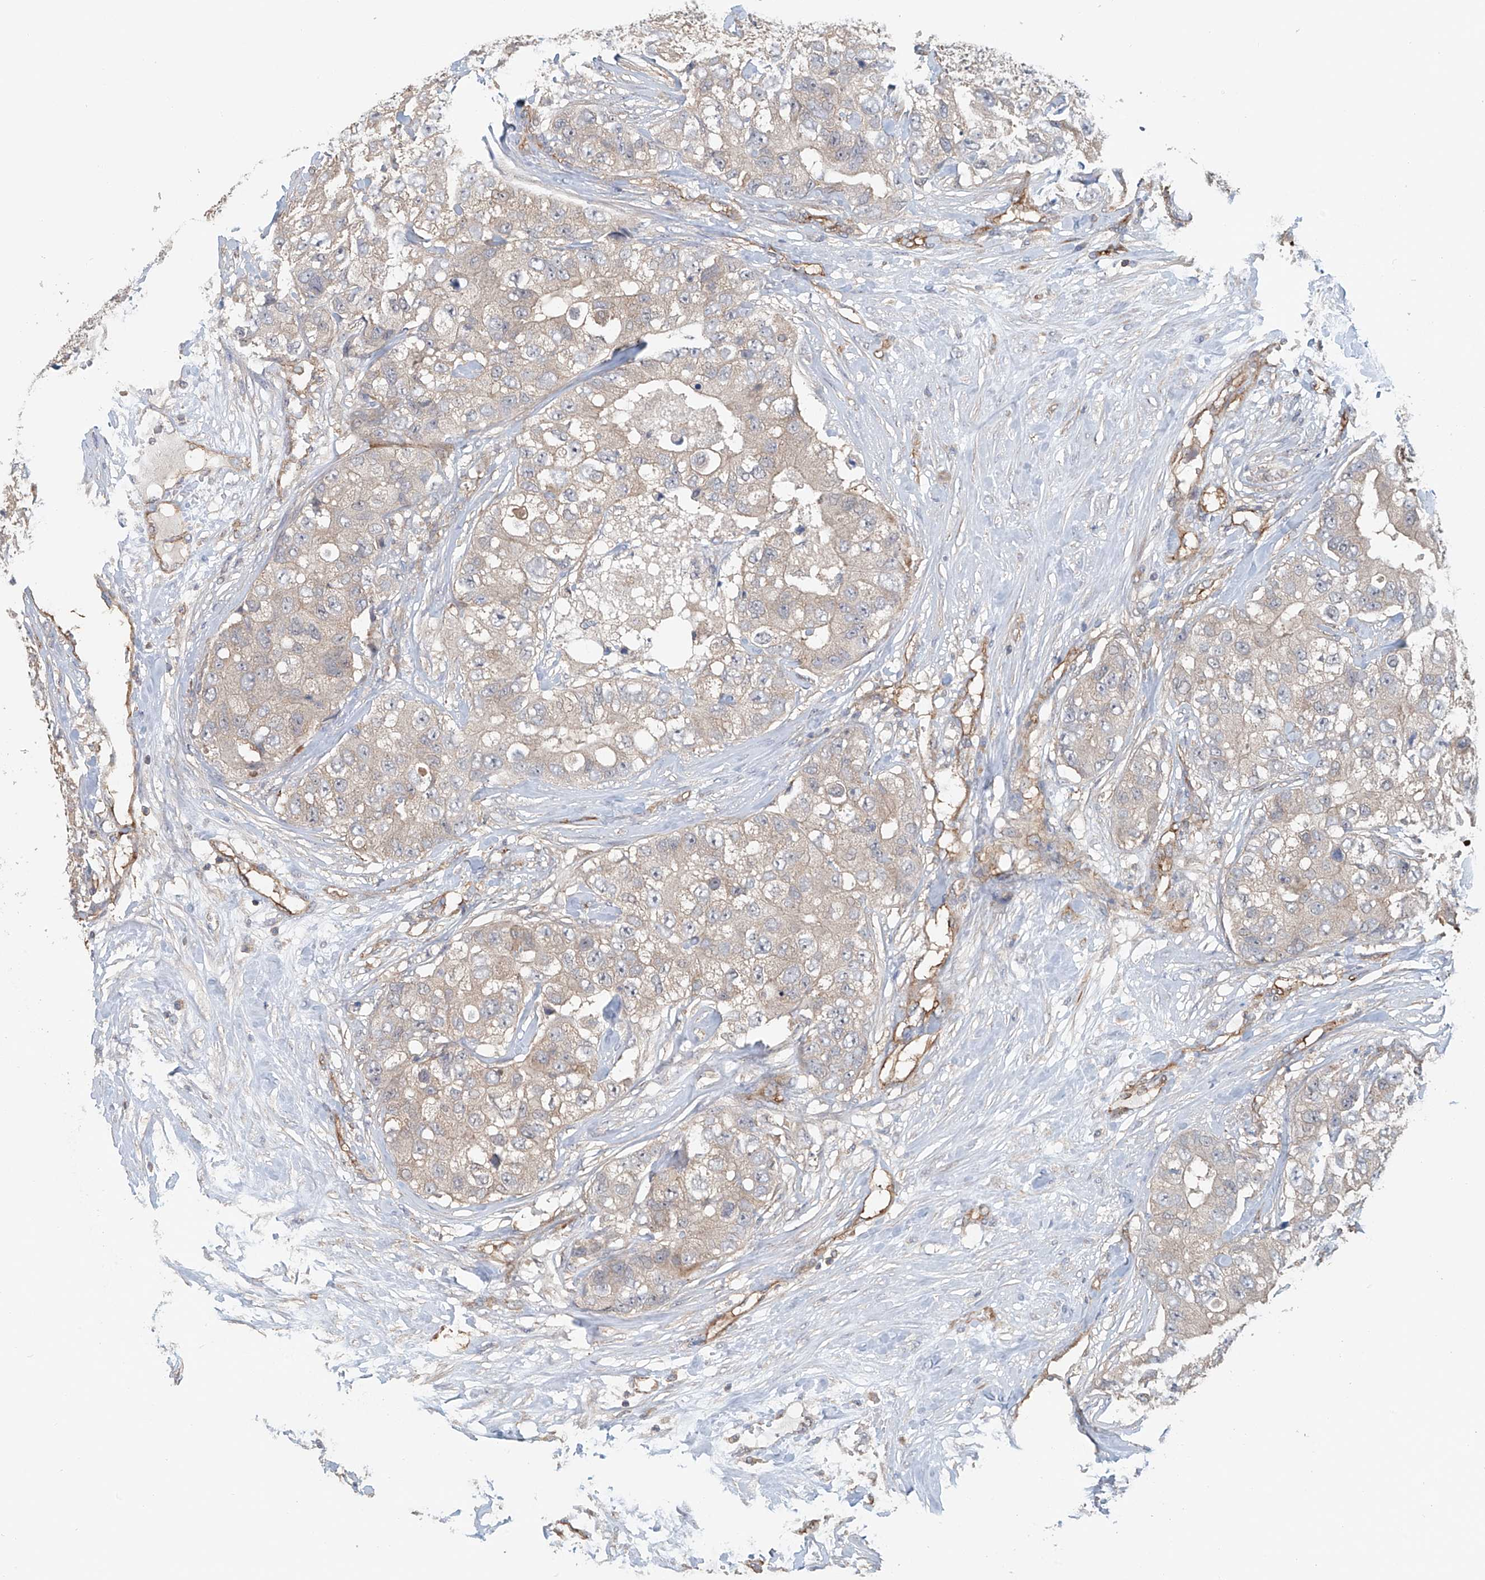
{"staining": {"intensity": "negative", "quantity": "none", "location": "none"}, "tissue": "breast cancer", "cell_type": "Tumor cells", "image_type": "cancer", "snomed": [{"axis": "morphology", "description": "Duct carcinoma"}, {"axis": "topography", "description": "Breast"}], "caption": "Tumor cells show no significant staining in breast infiltrating ductal carcinoma.", "gene": "FRYL", "patient": {"sex": "female", "age": 62}}